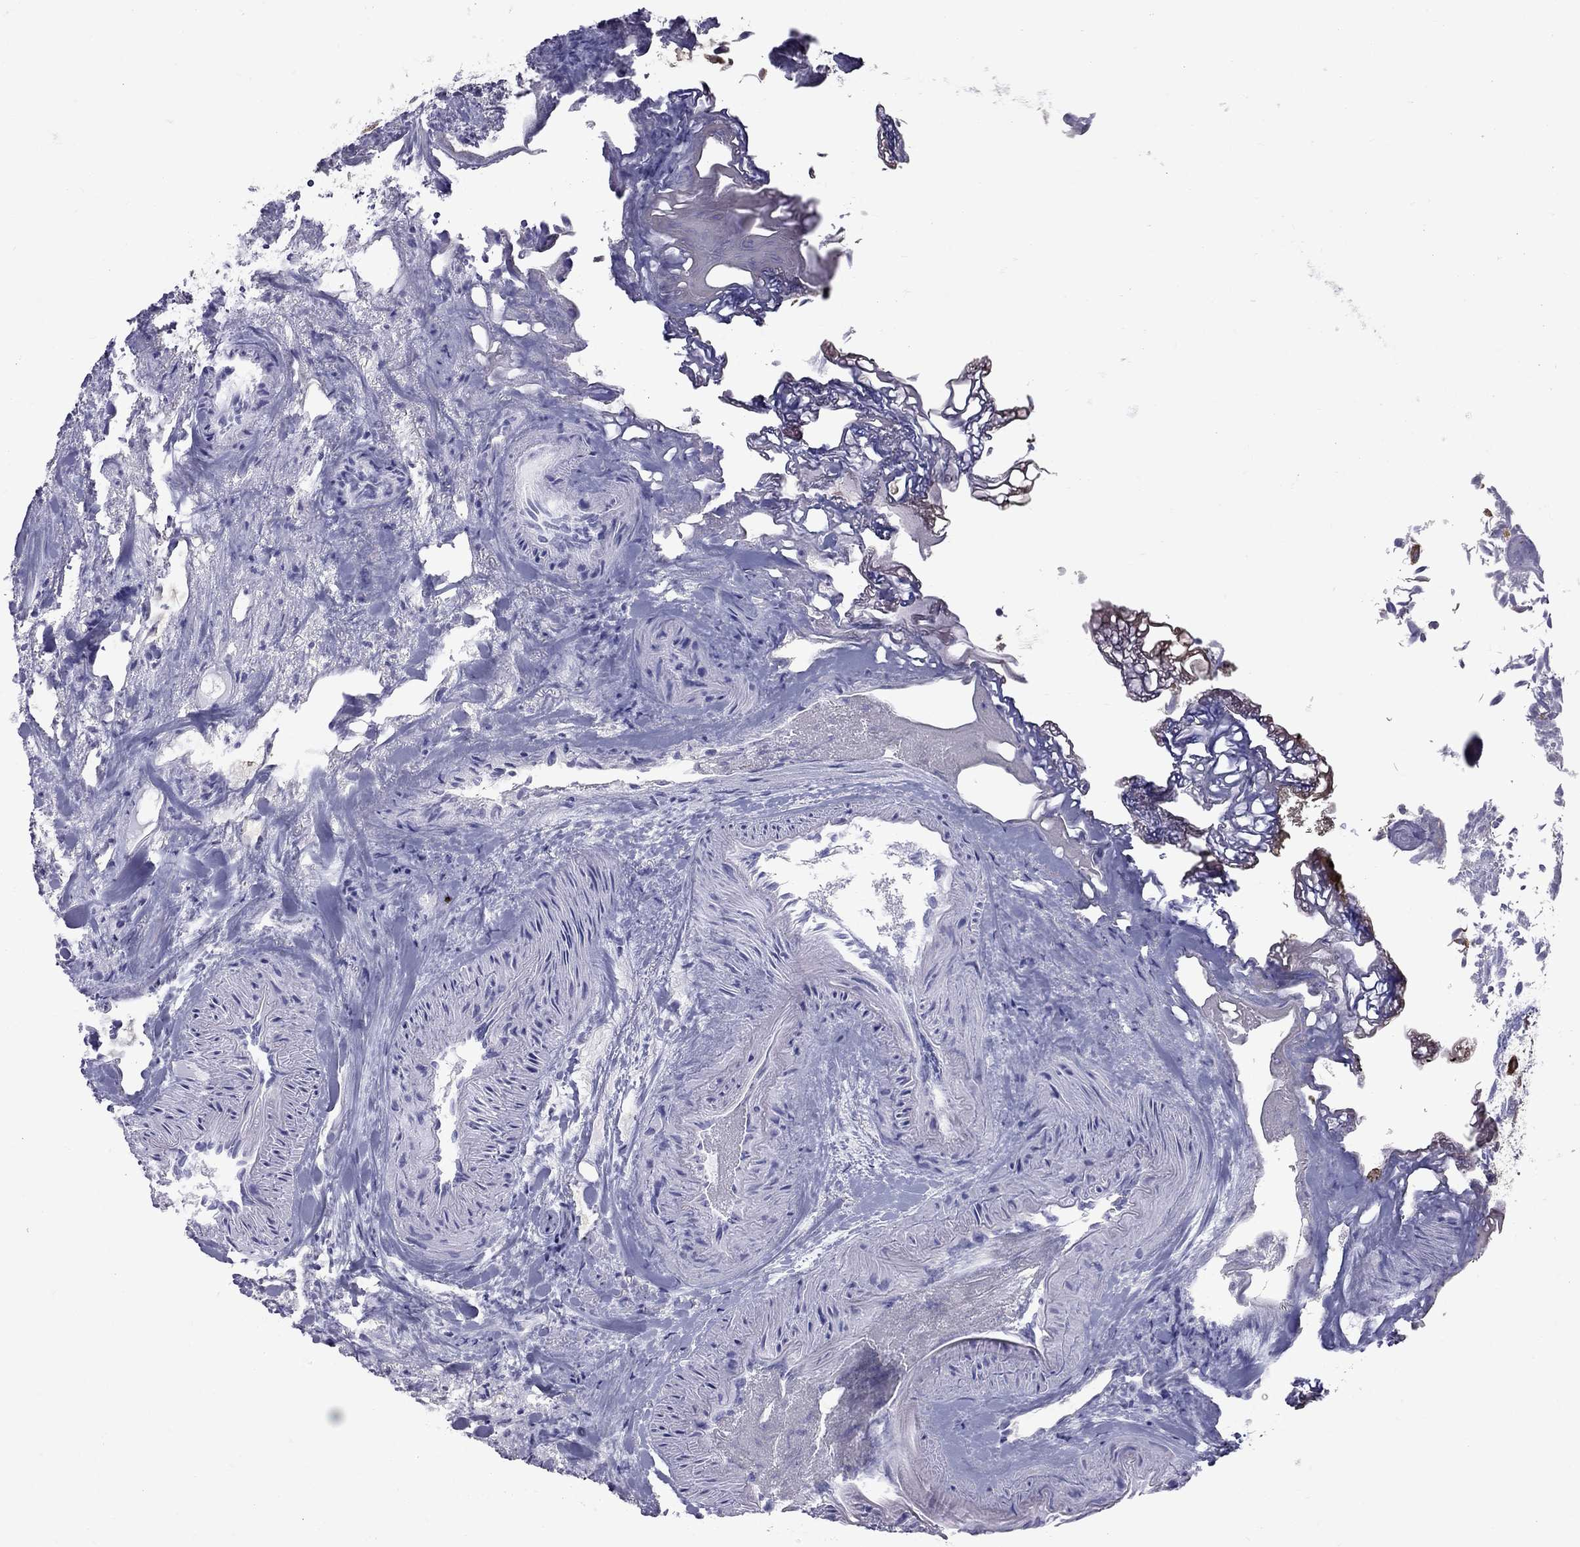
{"staining": {"intensity": "negative", "quantity": "none", "location": "none"}, "tissue": "urothelial cancer", "cell_type": "Tumor cells", "image_type": "cancer", "snomed": [{"axis": "morphology", "description": "Urothelial carcinoma, Low grade"}, {"axis": "topography", "description": "Urinary bladder"}], "caption": "Human urothelial cancer stained for a protein using immunohistochemistry (IHC) reveals no staining in tumor cells.", "gene": "EIF4E3", "patient": {"sex": "male", "age": 77}}